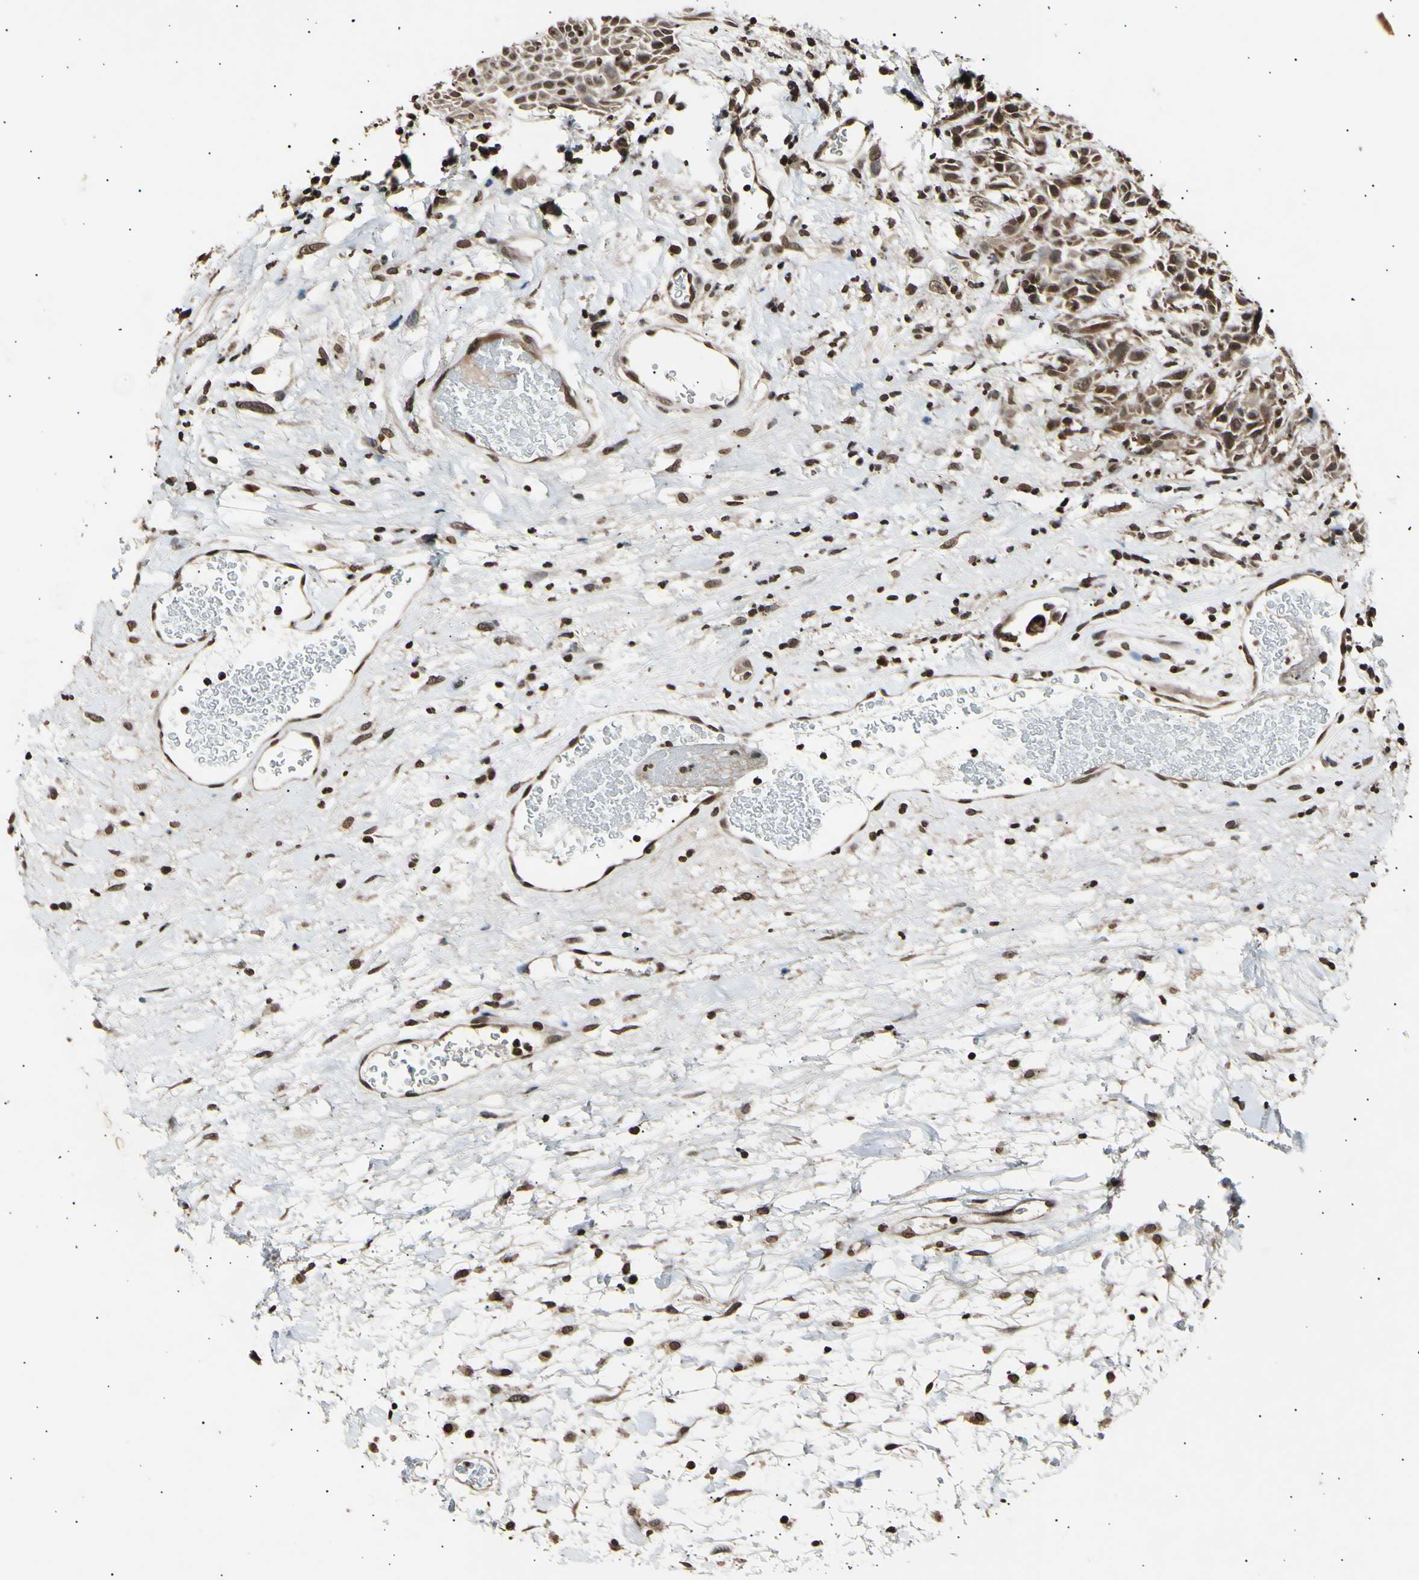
{"staining": {"intensity": "moderate", "quantity": ">75%", "location": "cytoplasmic/membranous,nuclear"}, "tissue": "head and neck cancer", "cell_type": "Tumor cells", "image_type": "cancer", "snomed": [{"axis": "morphology", "description": "Normal tissue, NOS"}, {"axis": "morphology", "description": "Squamous cell carcinoma, NOS"}, {"axis": "topography", "description": "Cartilage tissue"}, {"axis": "topography", "description": "Head-Neck"}], "caption": "Immunohistochemical staining of head and neck squamous cell carcinoma reveals medium levels of moderate cytoplasmic/membranous and nuclear positivity in approximately >75% of tumor cells. The staining was performed using DAB (3,3'-diaminobenzidine) to visualize the protein expression in brown, while the nuclei were stained in blue with hematoxylin (Magnification: 20x).", "gene": "ANAPC7", "patient": {"sex": "male", "age": 62}}